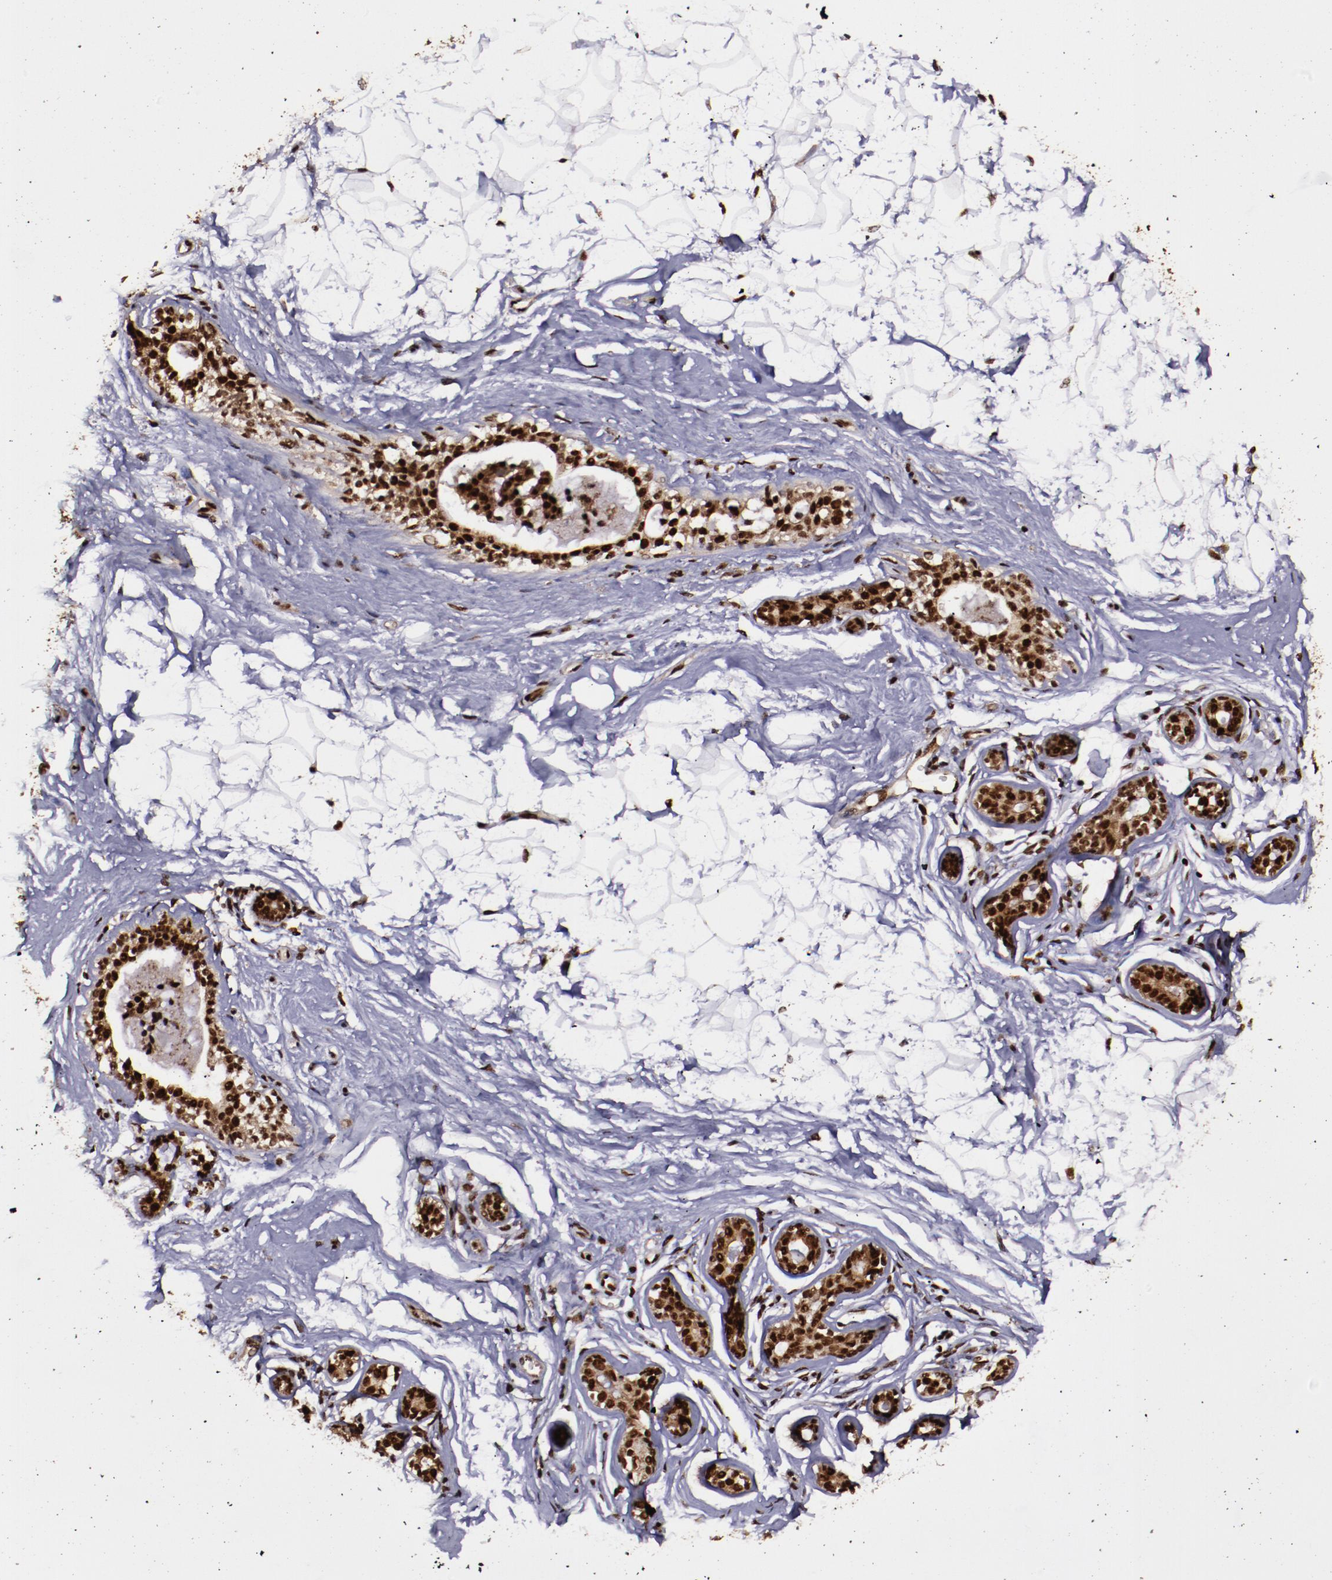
{"staining": {"intensity": "strong", "quantity": ">75%", "location": "nuclear"}, "tissue": "adipose tissue", "cell_type": "Adipocytes", "image_type": "normal", "snomed": [{"axis": "morphology", "description": "Normal tissue, NOS"}, {"axis": "topography", "description": "Breast"}], "caption": "Immunohistochemistry (IHC) photomicrograph of unremarkable adipose tissue stained for a protein (brown), which demonstrates high levels of strong nuclear positivity in approximately >75% of adipocytes.", "gene": "SNW1", "patient": {"sex": "female", "age": 22}}